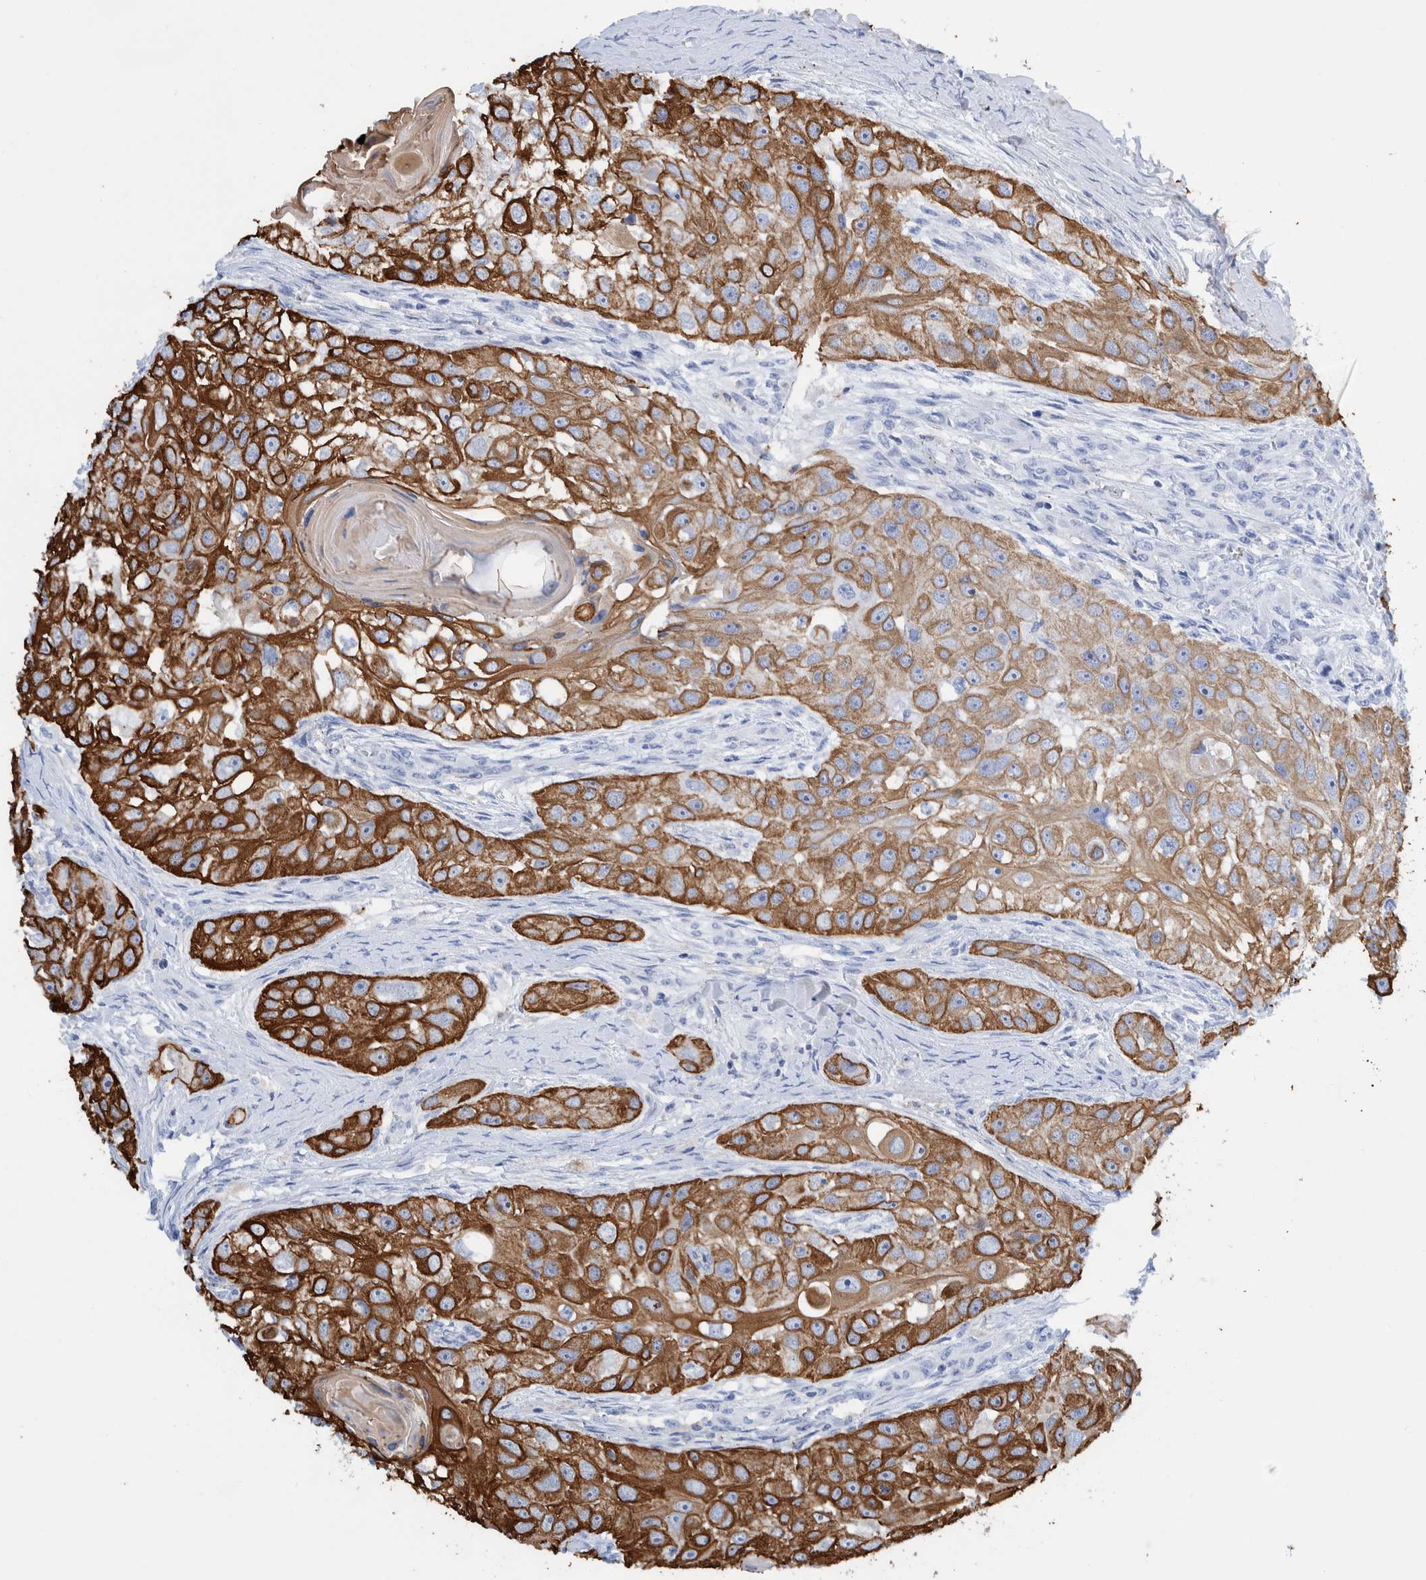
{"staining": {"intensity": "strong", "quantity": ">75%", "location": "cytoplasmic/membranous"}, "tissue": "head and neck cancer", "cell_type": "Tumor cells", "image_type": "cancer", "snomed": [{"axis": "morphology", "description": "Normal tissue, NOS"}, {"axis": "morphology", "description": "Squamous cell carcinoma, NOS"}, {"axis": "topography", "description": "Skeletal muscle"}, {"axis": "topography", "description": "Head-Neck"}], "caption": "The immunohistochemical stain labels strong cytoplasmic/membranous expression in tumor cells of head and neck cancer (squamous cell carcinoma) tissue.", "gene": "KRT14", "patient": {"sex": "male", "age": 51}}